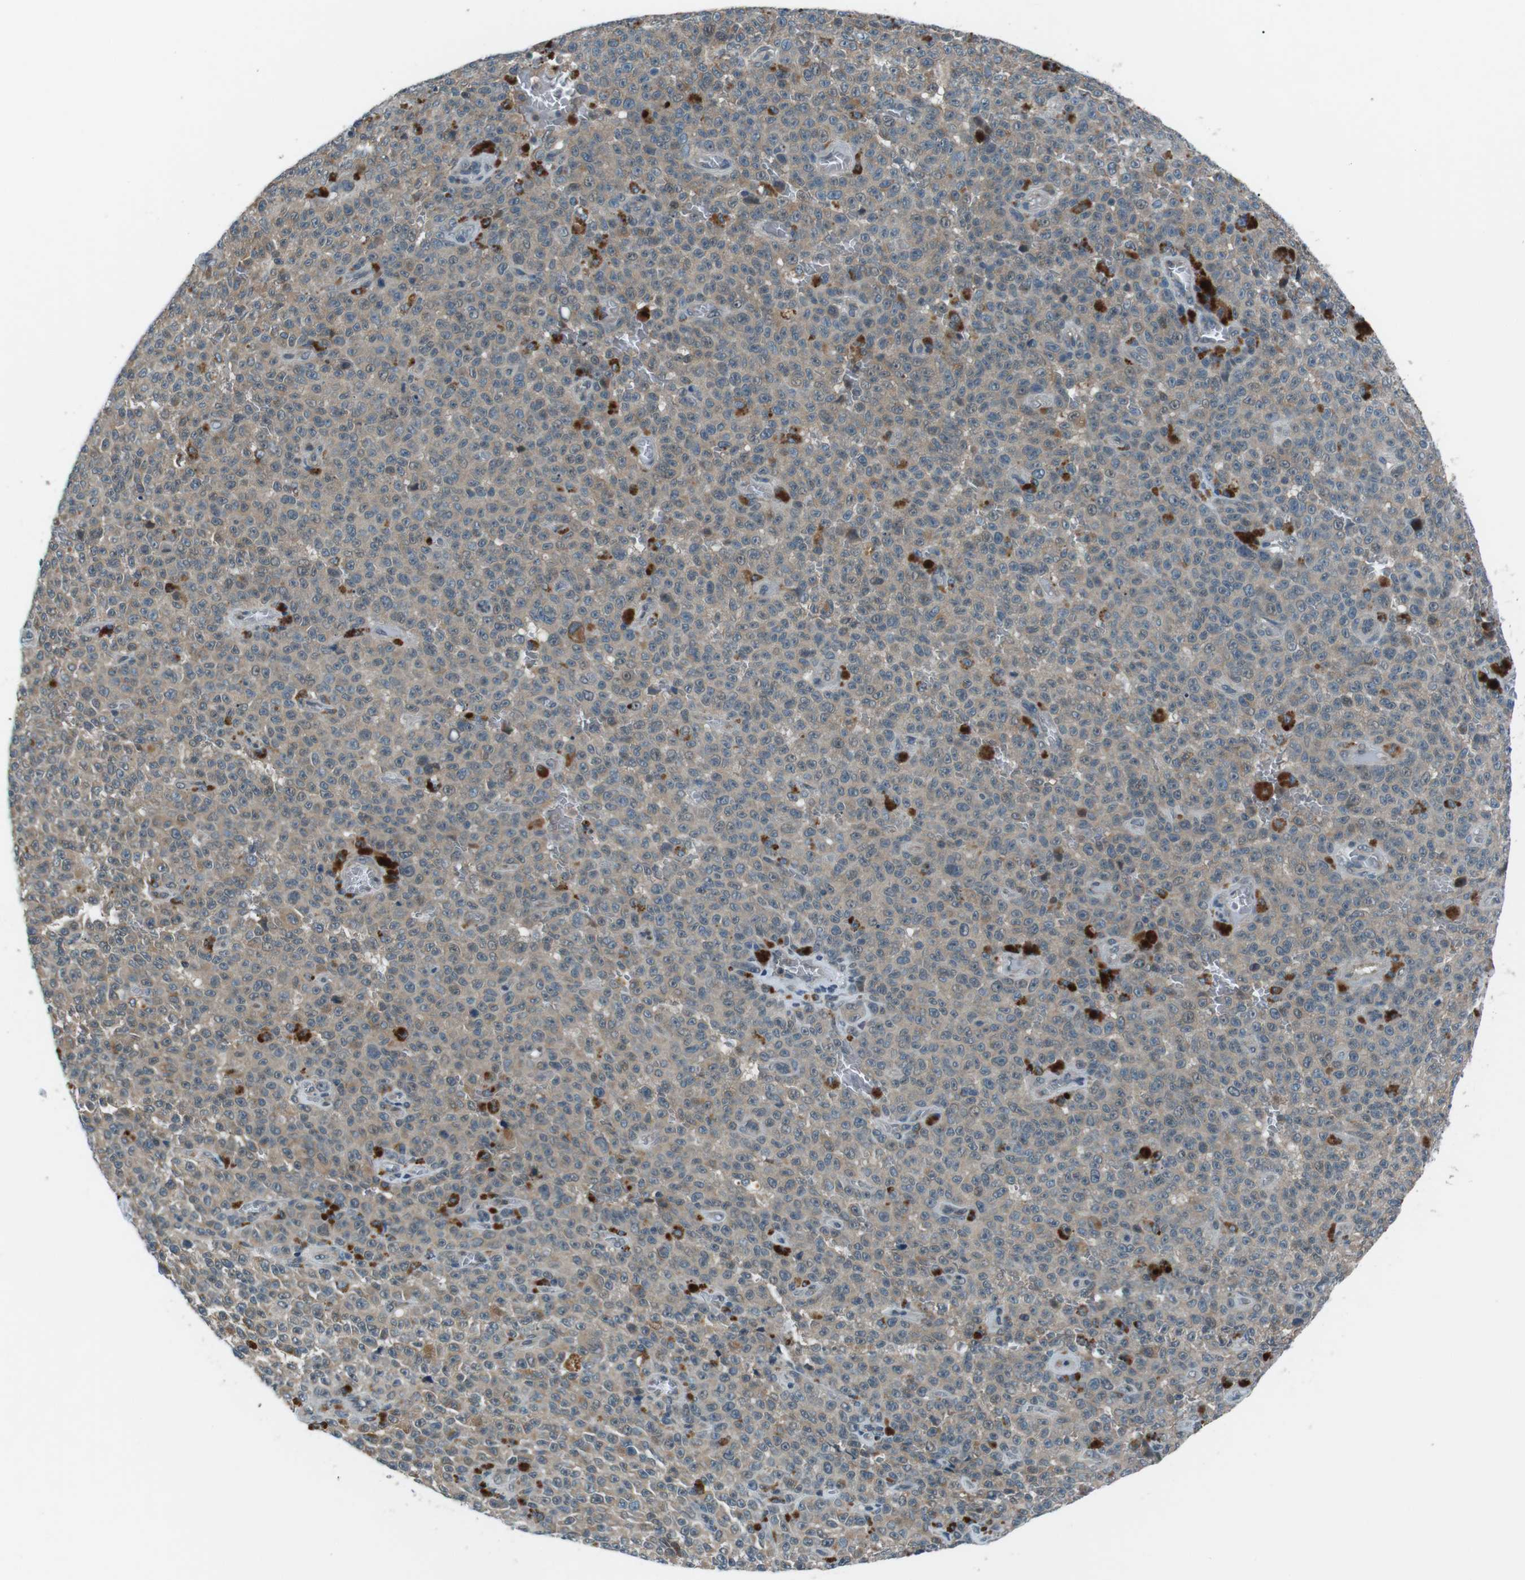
{"staining": {"intensity": "weak", "quantity": ">75%", "location": "cytoplasmic/membranous"}, "tissue": "melanoma", "cell_type": "Tumor cells", "image_type": "cancer", "snomed": [{"axis": "morphology", "description": "Malignant melanoma, NOS"}, {"axis": "topography", "description": "Skin"}], "caption": "Melanoma was stained to show a protein in brown. There is low levels of weak cytoplasmic/membranous positivity in about >75% of tumor cells.", "gene": "LRIG2", "patient": {"sex": "female", "age": 82}}